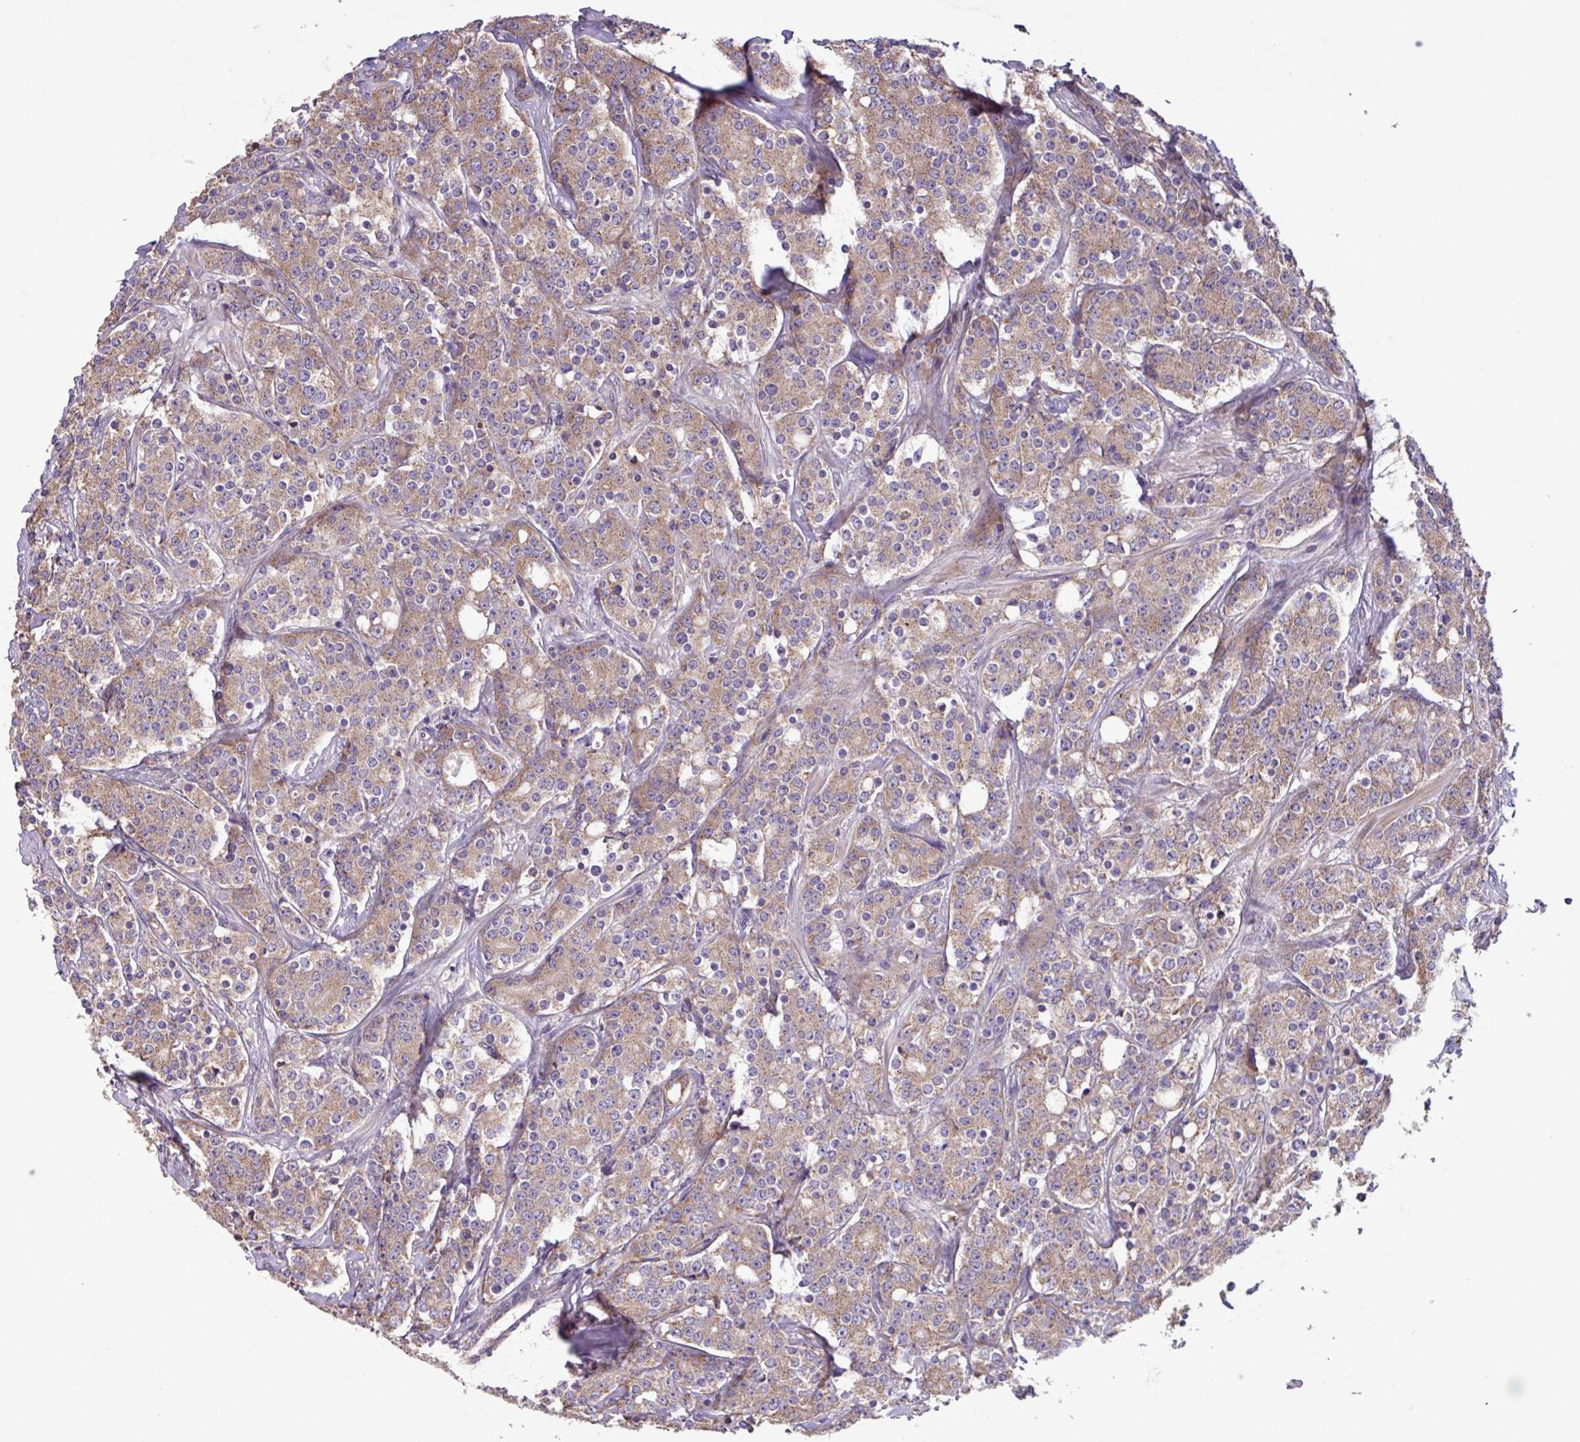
{"staining": {"intensity": "moderate", "quantity": ">75%", "location": "cytoplasmic/membranous"}, "tissue": "prostate cancer", "cell_type": "Tumor cells", "image_type": "cancer", "snomed": [{"axis": "morphology", "description": "Adenocarcinoma, High grade"}, {"axis": "topography", "description": "Prostate"}], "caption": "An image showing moderate cytoplasmic/membranous expression in approximately >75% of tumor cells in prostate cancer, as visualized by brown immunohistochemical staining.", "gene": "PTPRQ", "patient": {"sex": "male", "age": 62}}